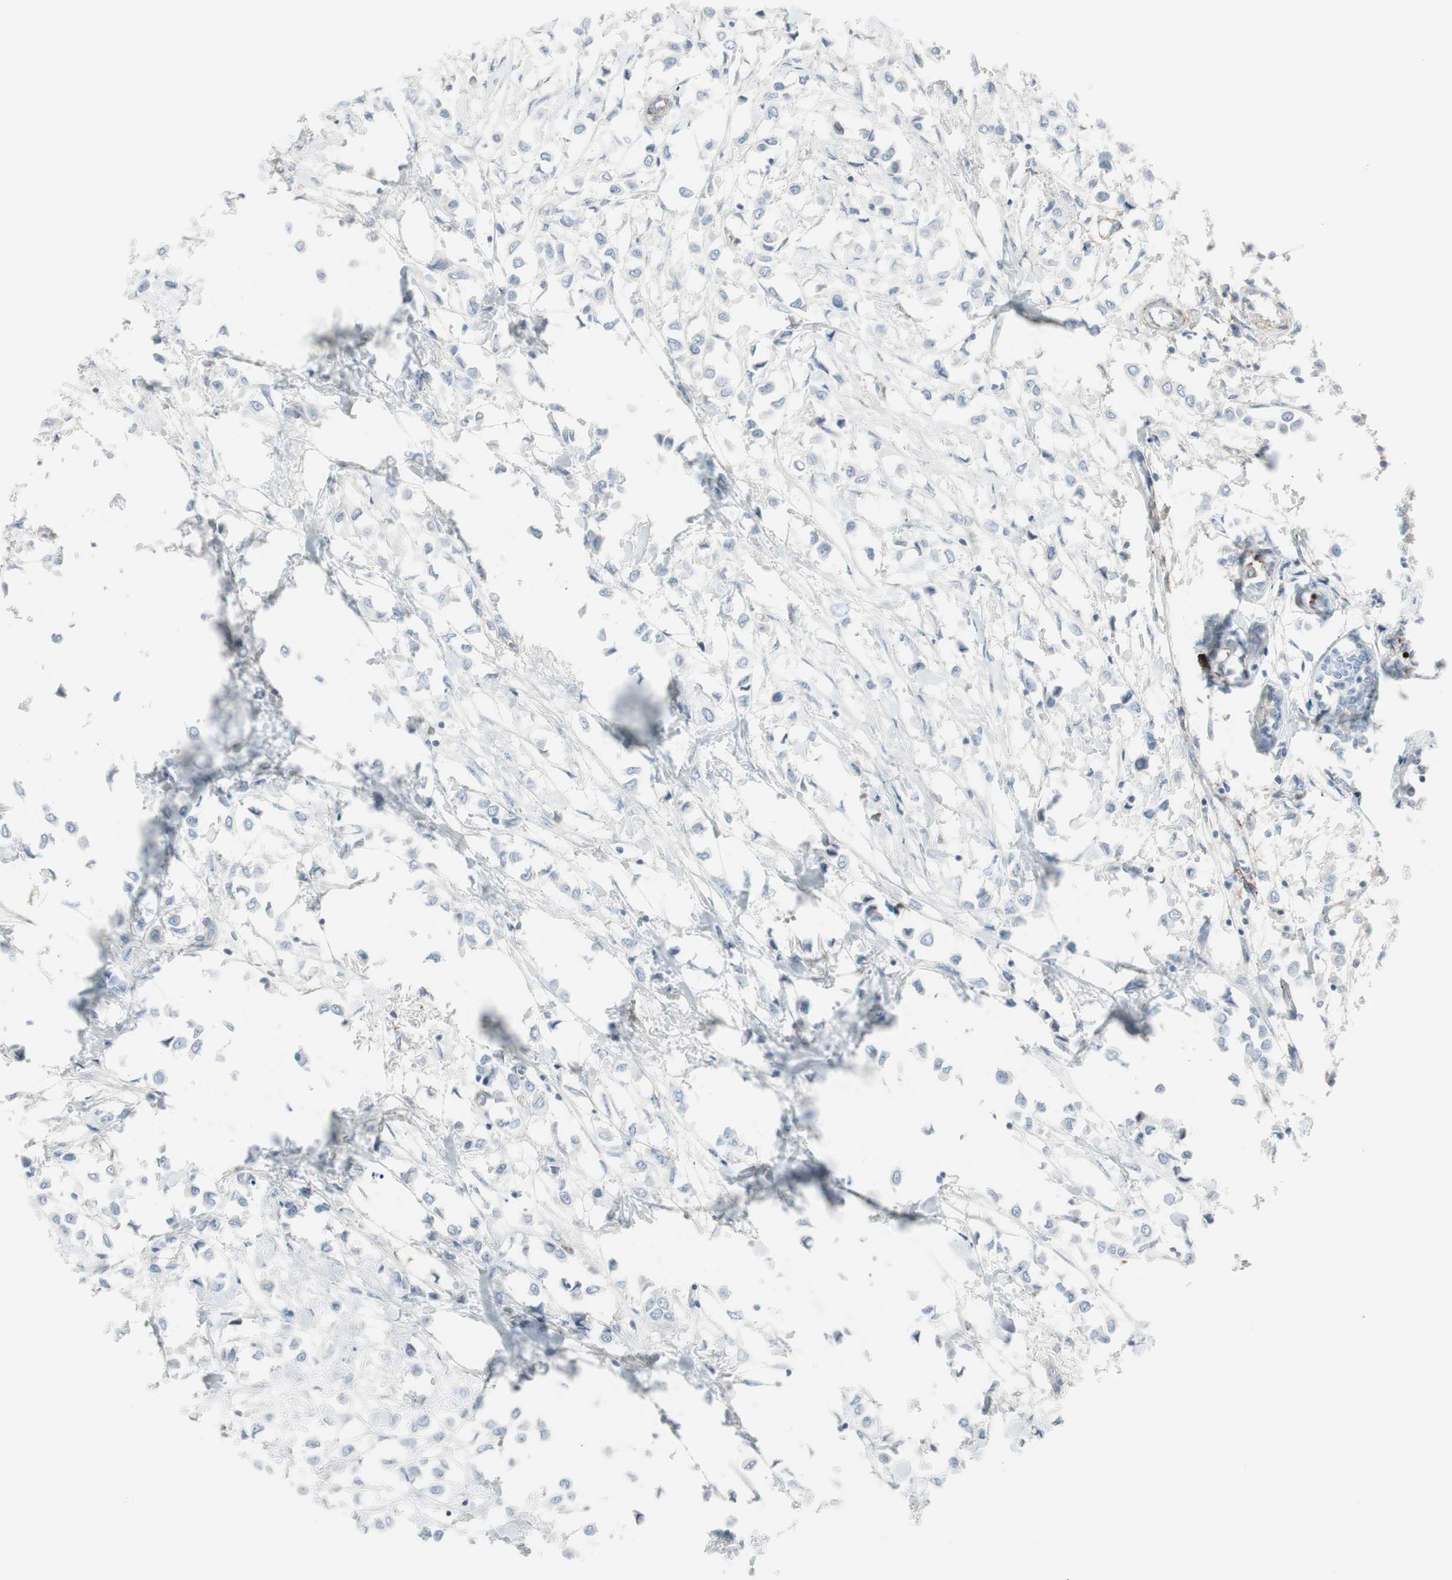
{"staining": {"intensity": "negative", "quantity": "none", "location": "none"}, "tissue": "breast cancer", "cell_type": "Tumor cells", "image_type": "cancer", "snomed": [{"axis": "morphology", "description": "Lobular carcinoma"}, {"axis": "topography", "description": "Breast"}], "caption": "IHC of breast lobular carcinoma exhibits no positivity in tumor cells. Brightfield microscopy of immunohistochemistry stained with DAB (brown) and hematoxylin (blue), captured at high magnification.", "gene": "CACNA2D1", "patient": {"sex": "female", "age": 51}}